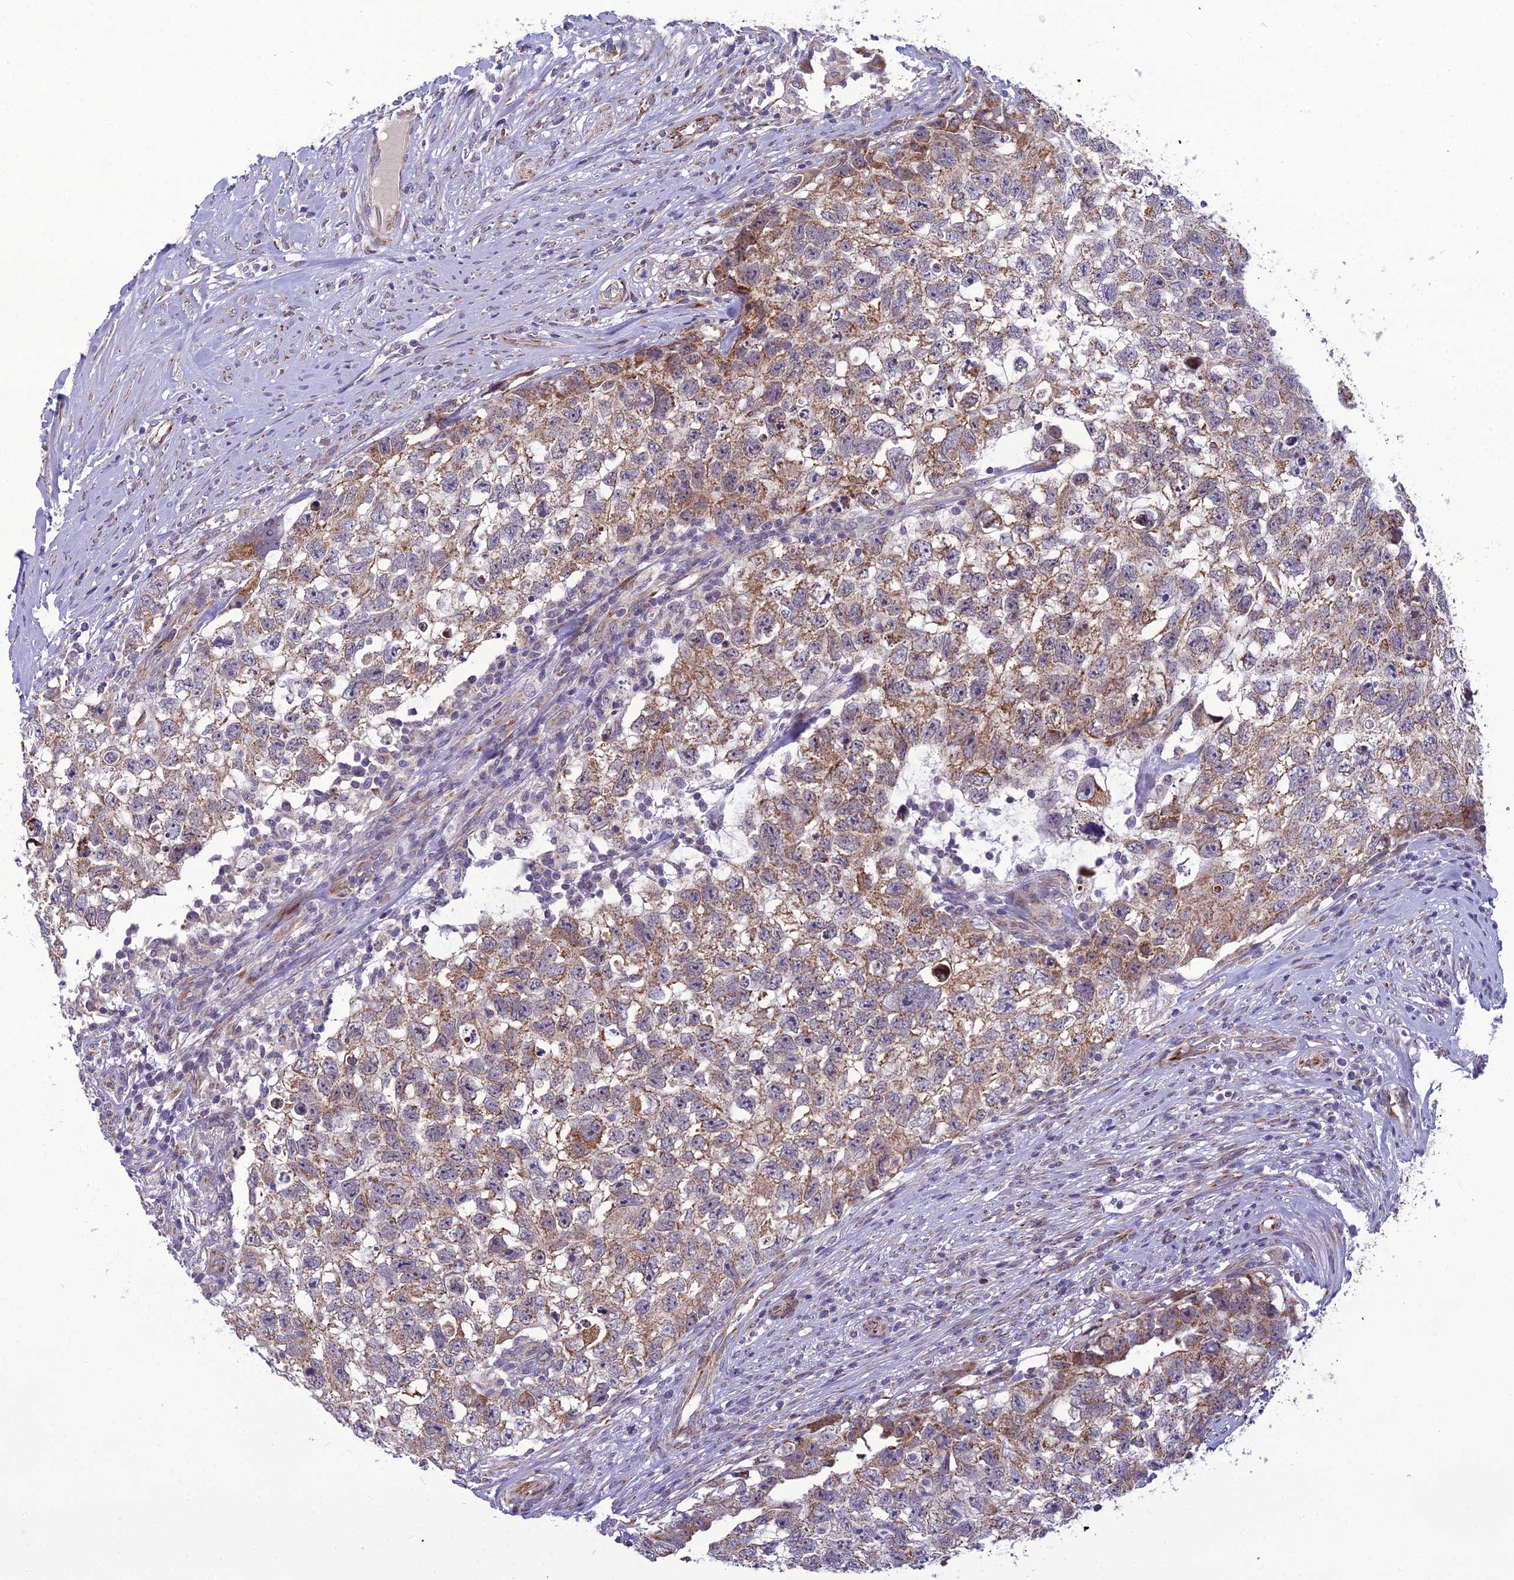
{"staining": {"intensity": "moderate", "quantity": ">75%", "location": "cytoplasmic/membranous"}, "tissue": "testis cancer", "cell_type": "Tumor cells", "image_type": "cancer", "snomed": [{"axis": "morphology", "description": "Seminoma, NOS"}, {"axis": "morphology", "description": "Carcinoma, Embryonal, NOS"}, {"axis": "topography", "description": "Testis"}], "caption": "A photomicrograph of testis cancer stained for a protein reveals moderate cytoplasmic/membranous brown staining in tumor cells.", "gene": "NODAL", "patient": {"sex": "male", "age": 29}}